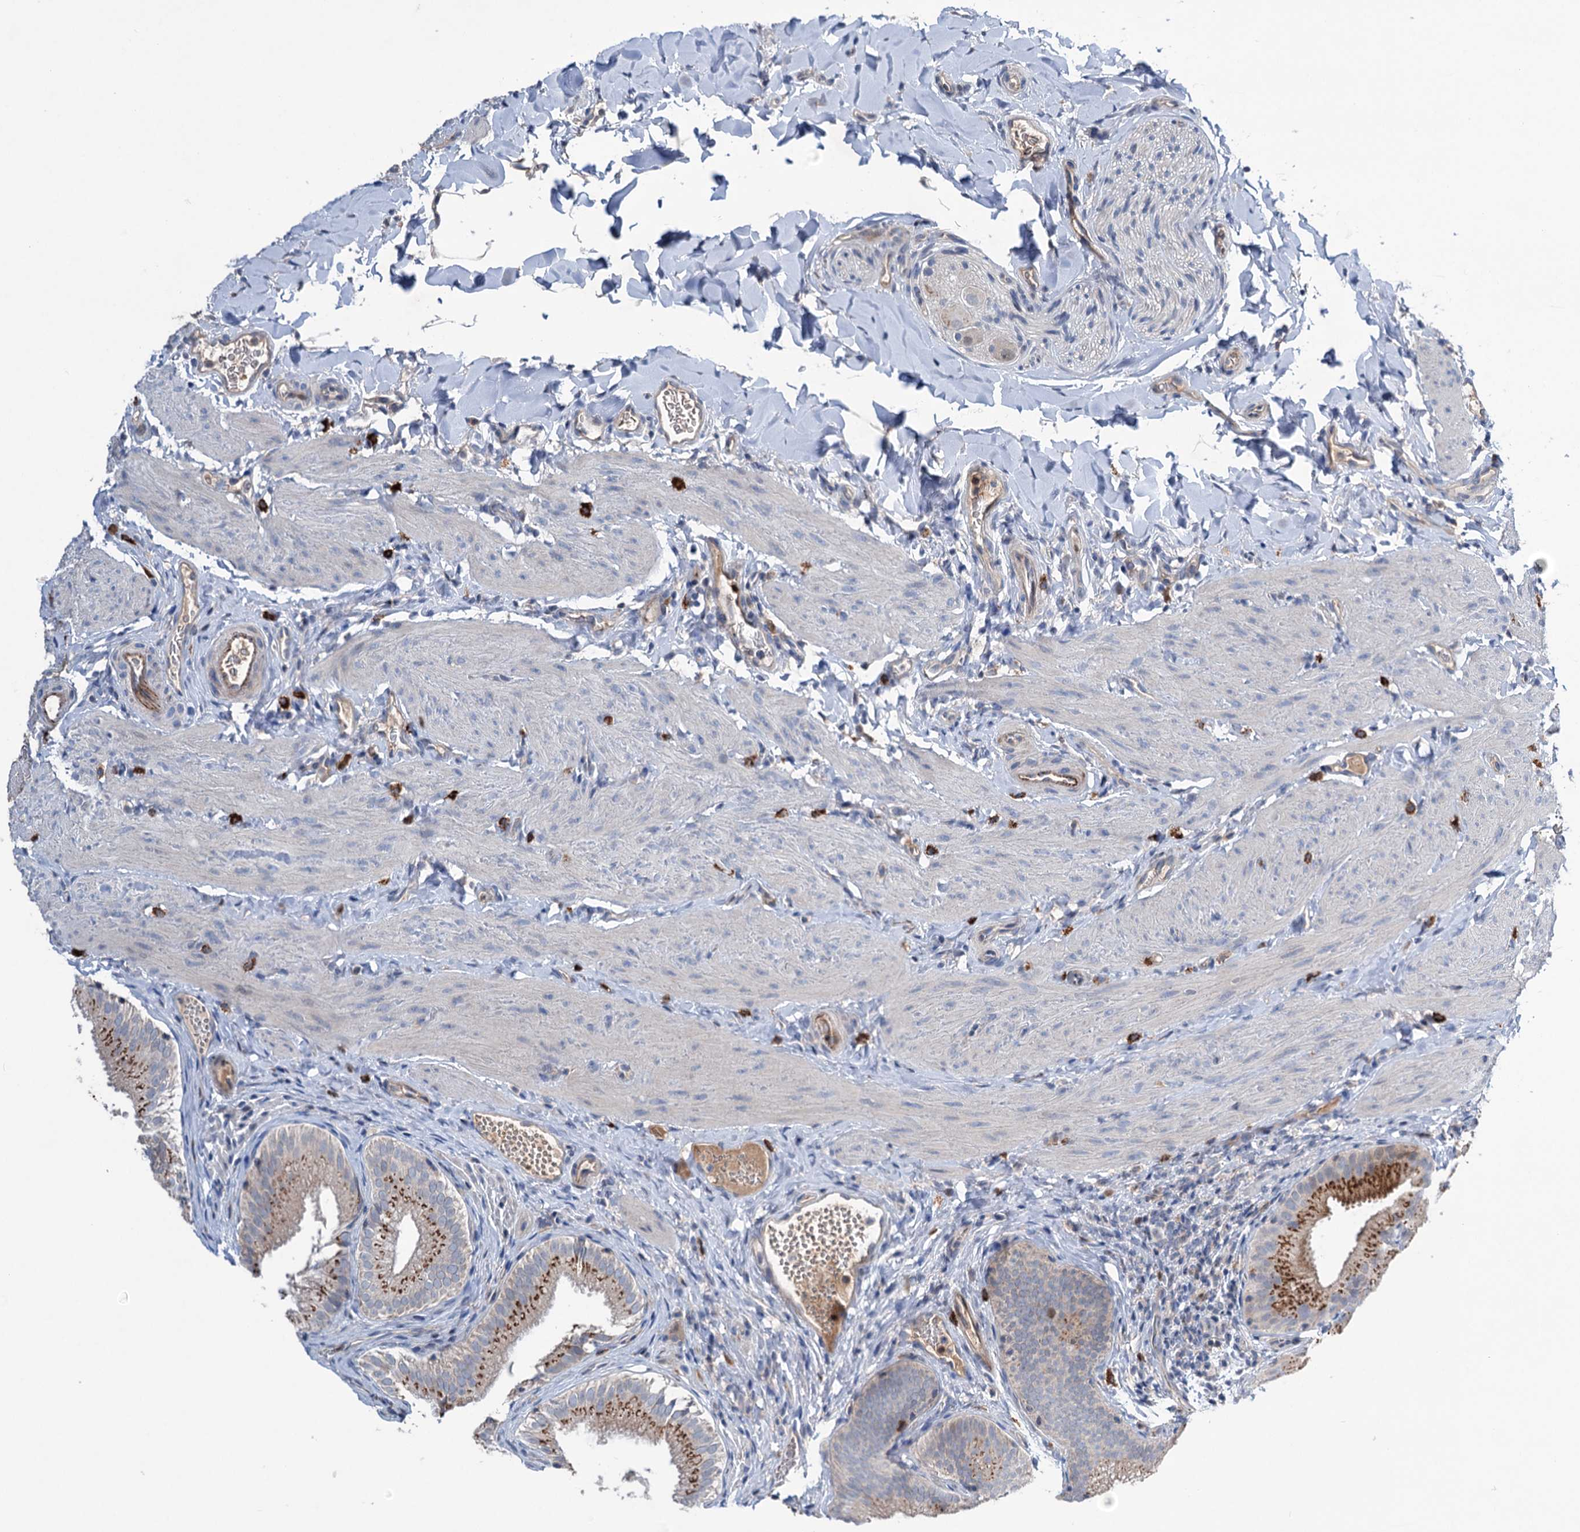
{"staining": {"intensity": "strong", "quantity": ">75%", "location": "cytoplasmic/membranous"}, "tissue": "gallbladder", "cell_type": "Glandular cells", "image_type": "normal", "snomed": [{"axis": "morphology", "description": "Normal tissue, NOS"}, {"axis": "topography", "description": "Gallbladder"}], "caption": "Unremarkable gallbladder demonstrates strong cytoplasmic/membranous expression in approximately >75% of glandular cells.", "gene": "NCAPD2", "patient": {"sex": "female", "age": 30}}